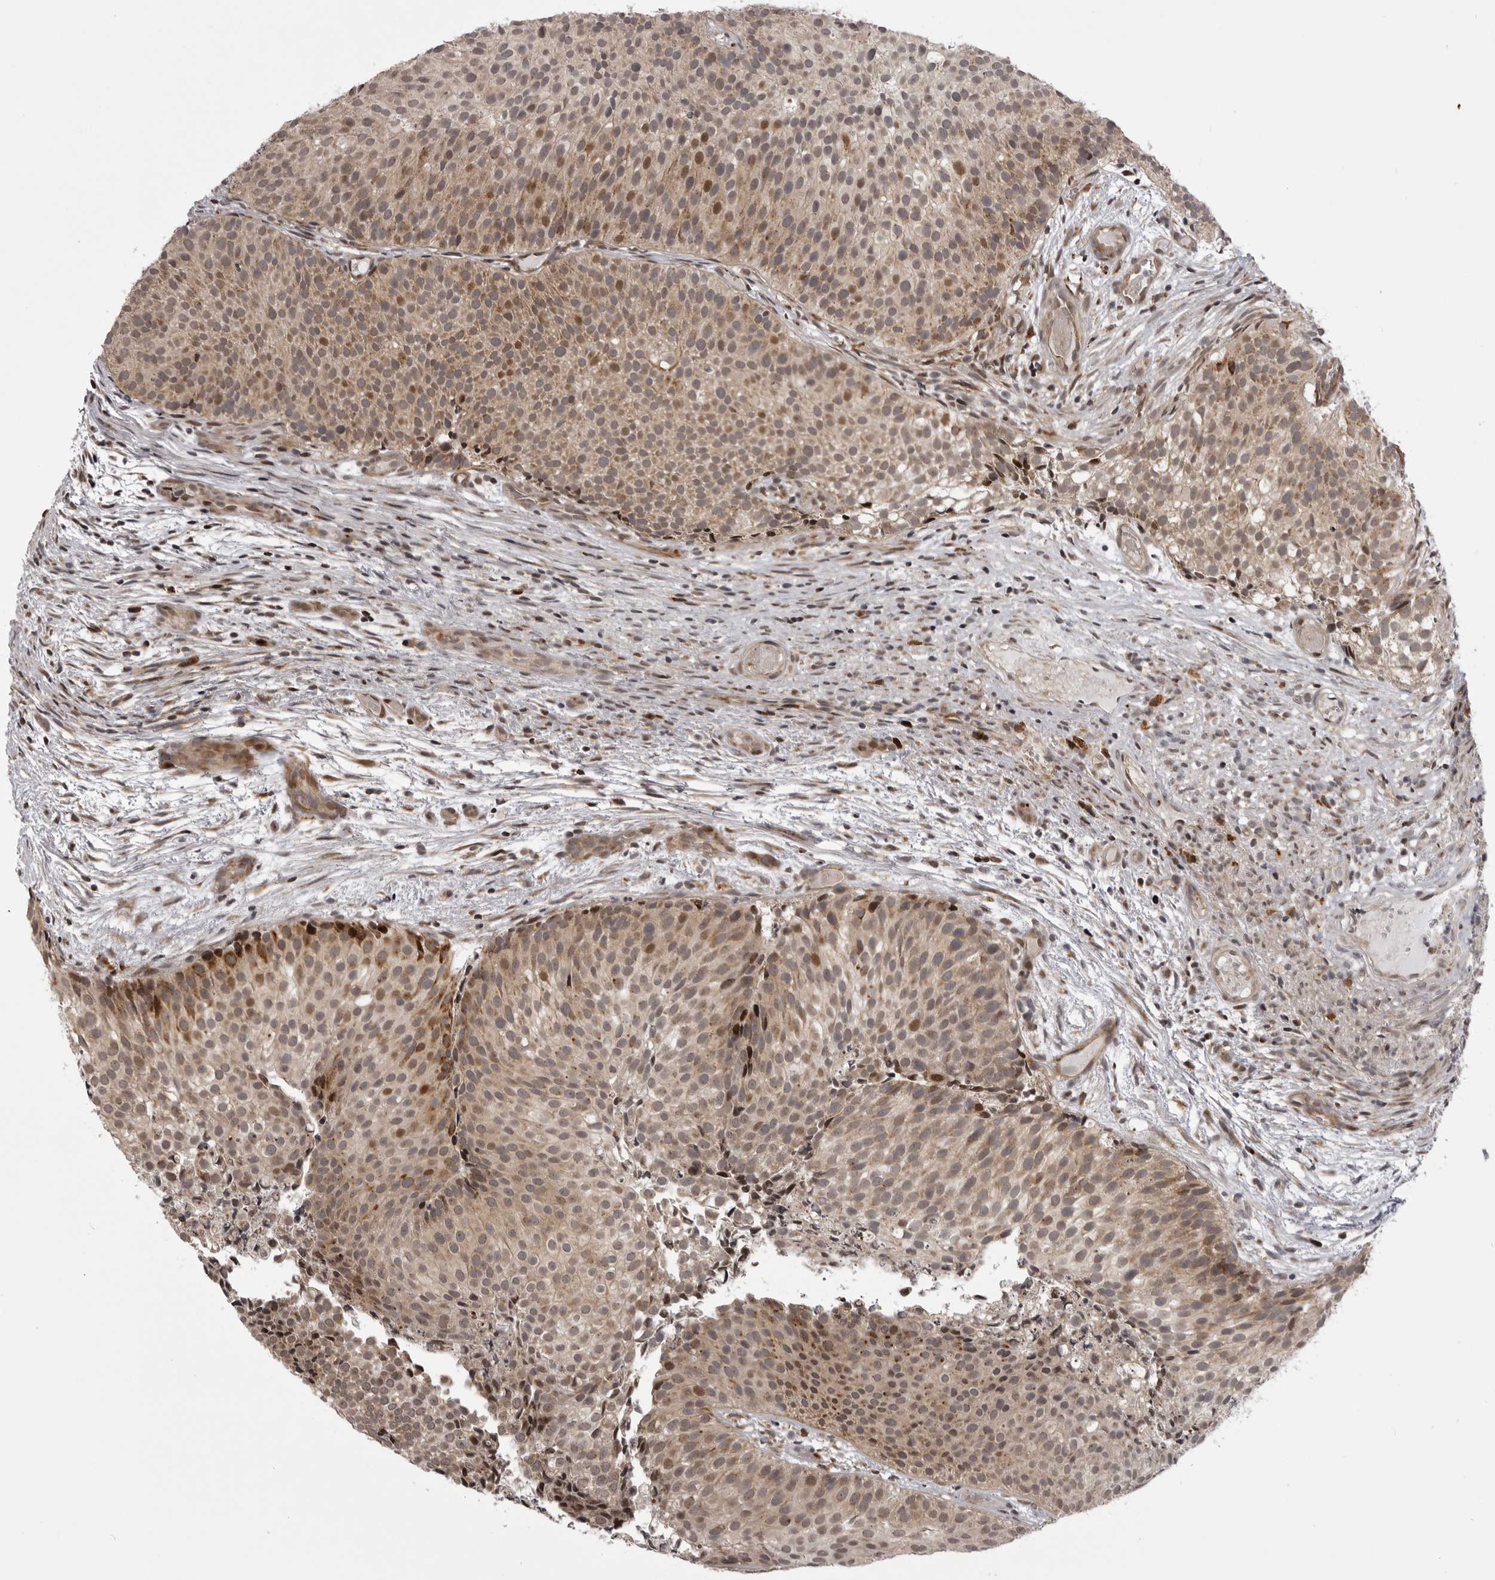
{"staining": {"intensity": "moderate", "quantity": ">75%", "location": "cytoplasmic/membranous,nuclear"}, "tissue": "urothelial cancer", "cell_type": "Tumor cells", "image_type": "cancer", "snomed": [{"axis": "morphology", "description": "Urothelial carcinoma, Low grade"}, {"axis": "topography", "description": "Urinary bladder"}], "caption": "DAB immunohistochemical staining of human urothelial cancer shows moderate cytoplasmic/membranous and nuclear protein positivity in about >75% of tumor cells. (IHC, brightfield microscopy, high magnification).", "gene": "C1orf109", "patient": {"sex": "male", "age": 86}}